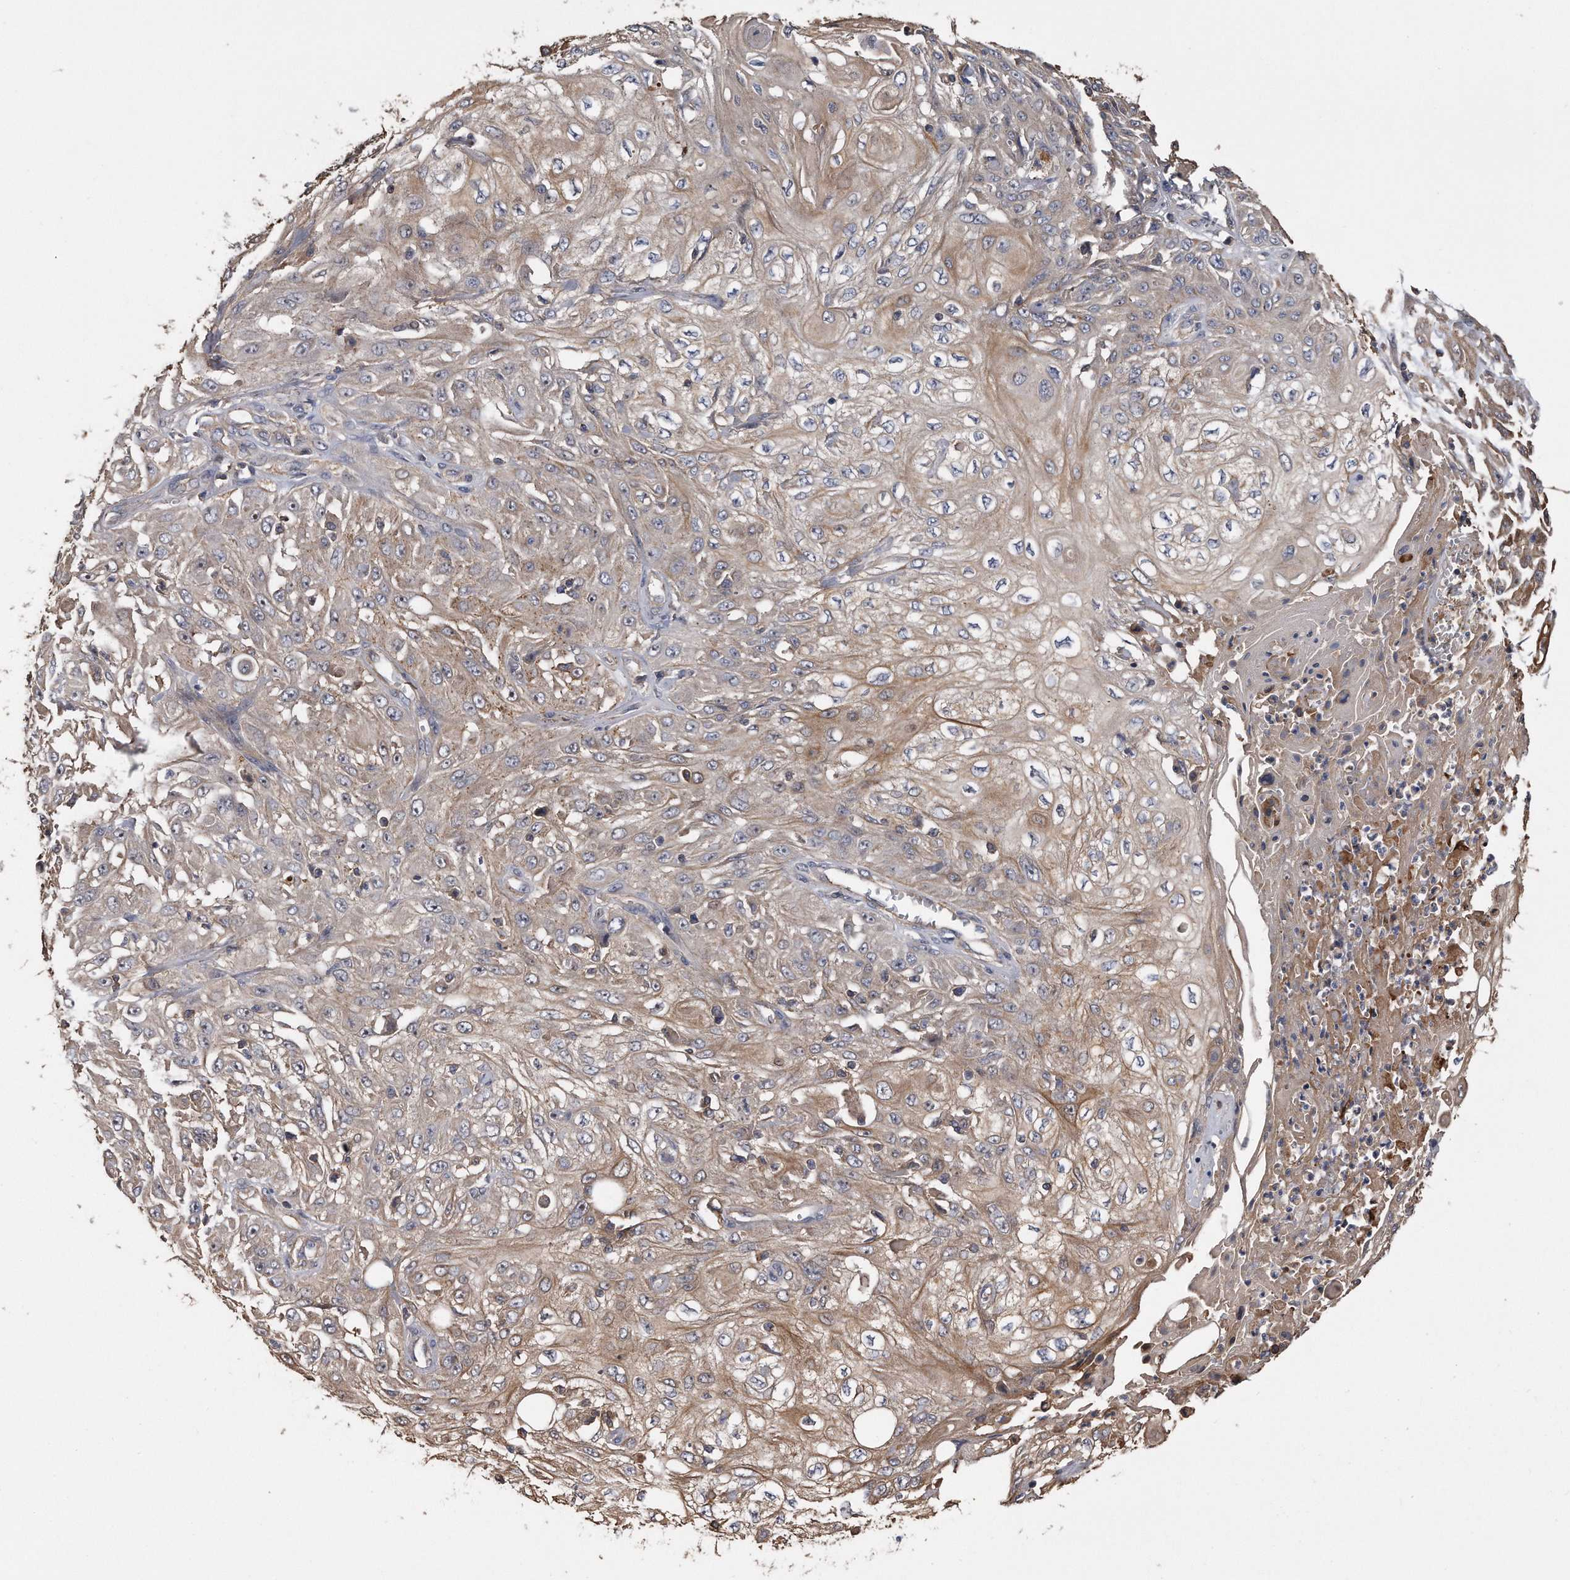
{"staining": {"intensity": "moderate", "quantity": "25%-75%", "location": "cytoplasmic/membranous"}, "tissue": "skin cancer", "cell_type": "Tumor cells", "image_type": "cancer", "snomed": [{"axis": "morphology", "description": "Squamous cell carcinoma, NOS"}, {"axis": "morphology", "description": "Squamous cell carcinoma, metastatic, NOS"}, {"axis": "topography", "description": "Skin"}, {"axis": "topography", "description": "Lymph node"}], "caption": "Approximately 25%-75% of tumor cells in human squamous cell carcinoma (skin) reveal moderate cytoplasmic/membranous protein positivity as visualized by brown immunohistochemical staining.", "gene": "KCND3", "patient": {"sex": "male", "age": 75}}